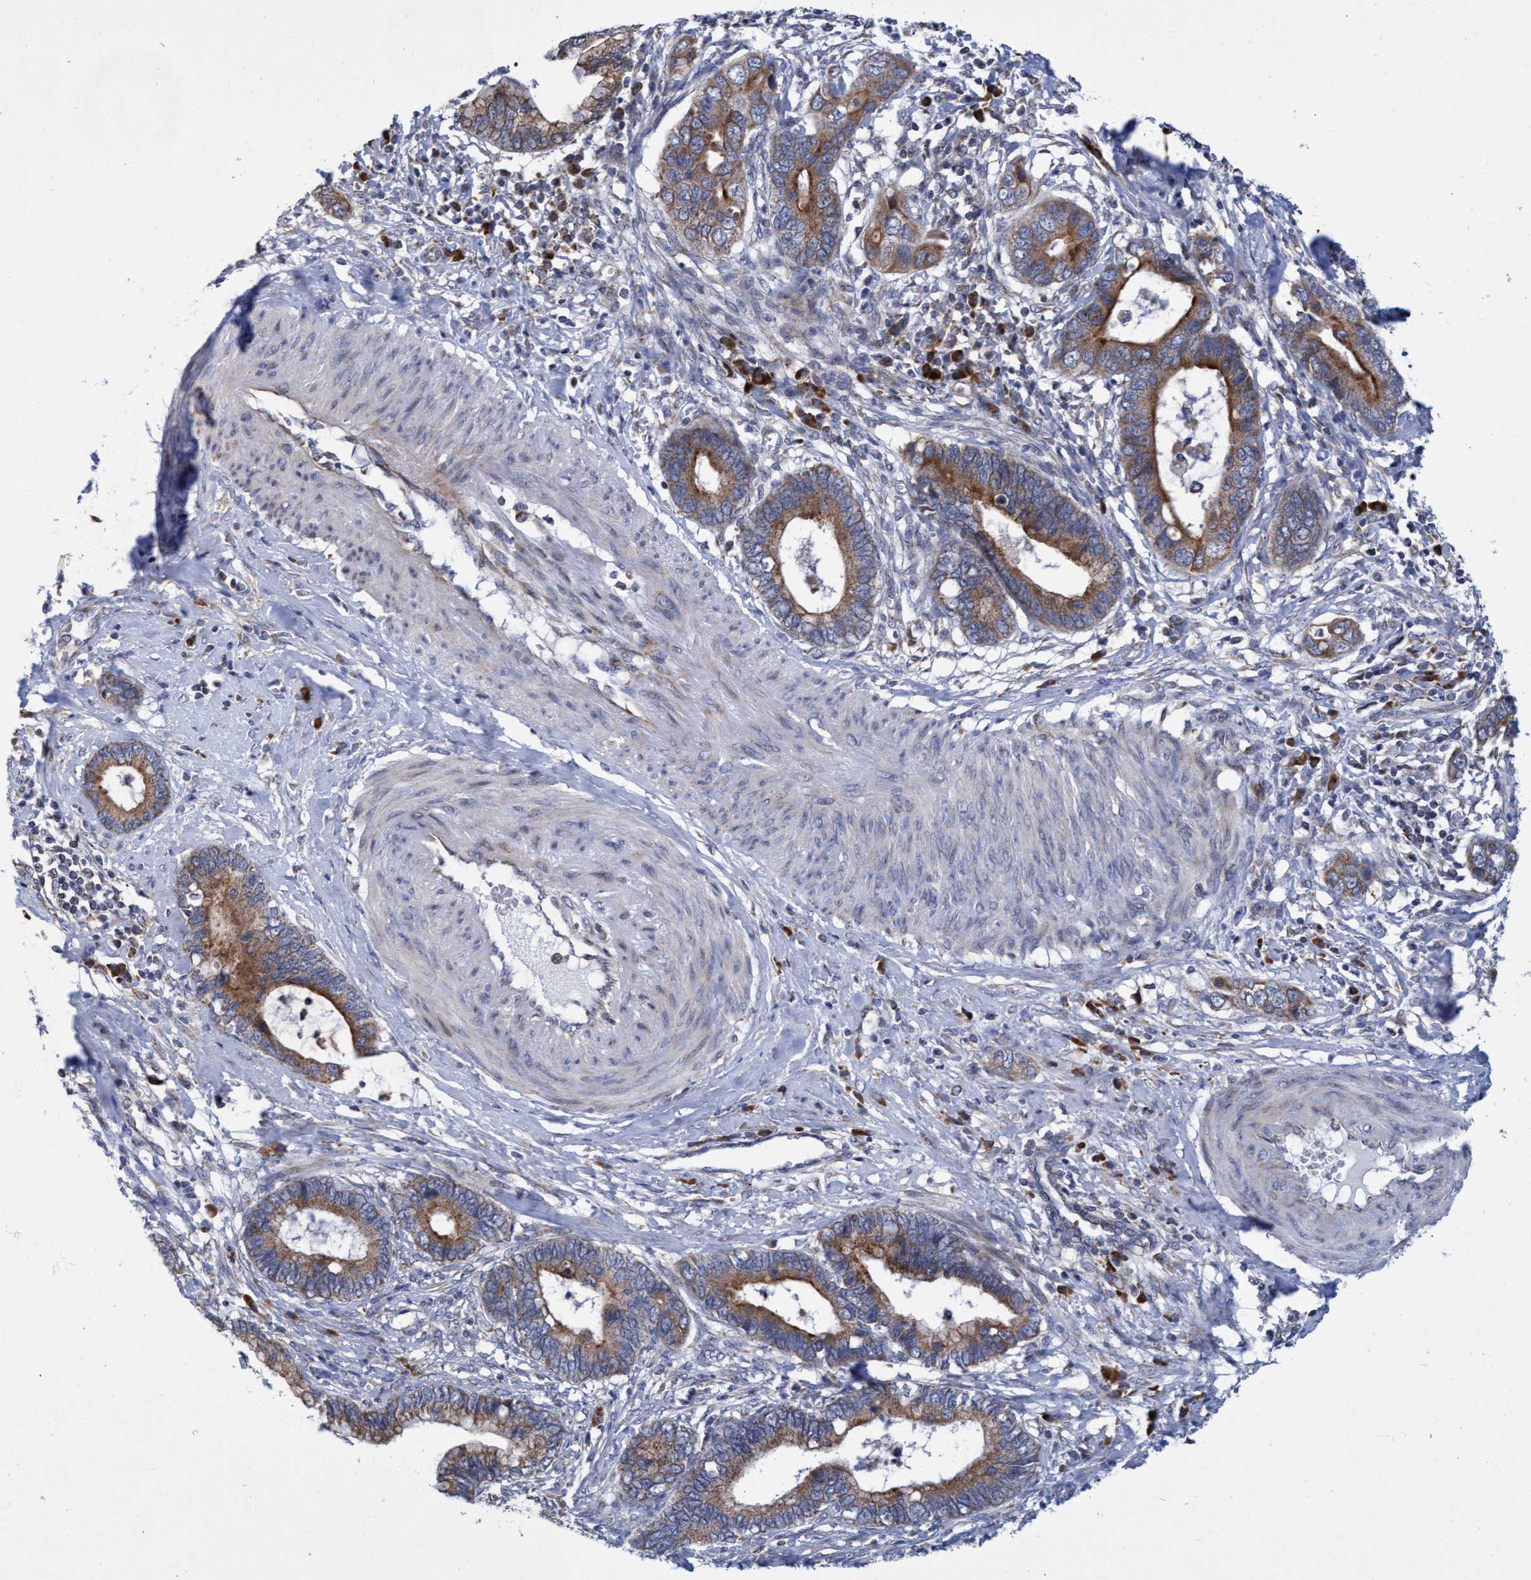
{"staining": {"intensity": "moderate", "quantity": ">75%", "location": "cytoplasmic/membranous"}, "tissue": "cervical cancer", "cell_type": "Tumor cells", "image_type": "cancer", "snomed": [{"axis": "morphology", "description": "Adenocarcinoma, NOS"}, {"axis": "topography", "description": "Cervix"}], "caption": "There is medium levels of moderate cytoplasmic/membranous staining in tumor cells of cervical cancer, as demonstrated by immunohistochemical staining (brown color).", "gene": "NAT16", "patient": {"sex": "female", "age": 44}}